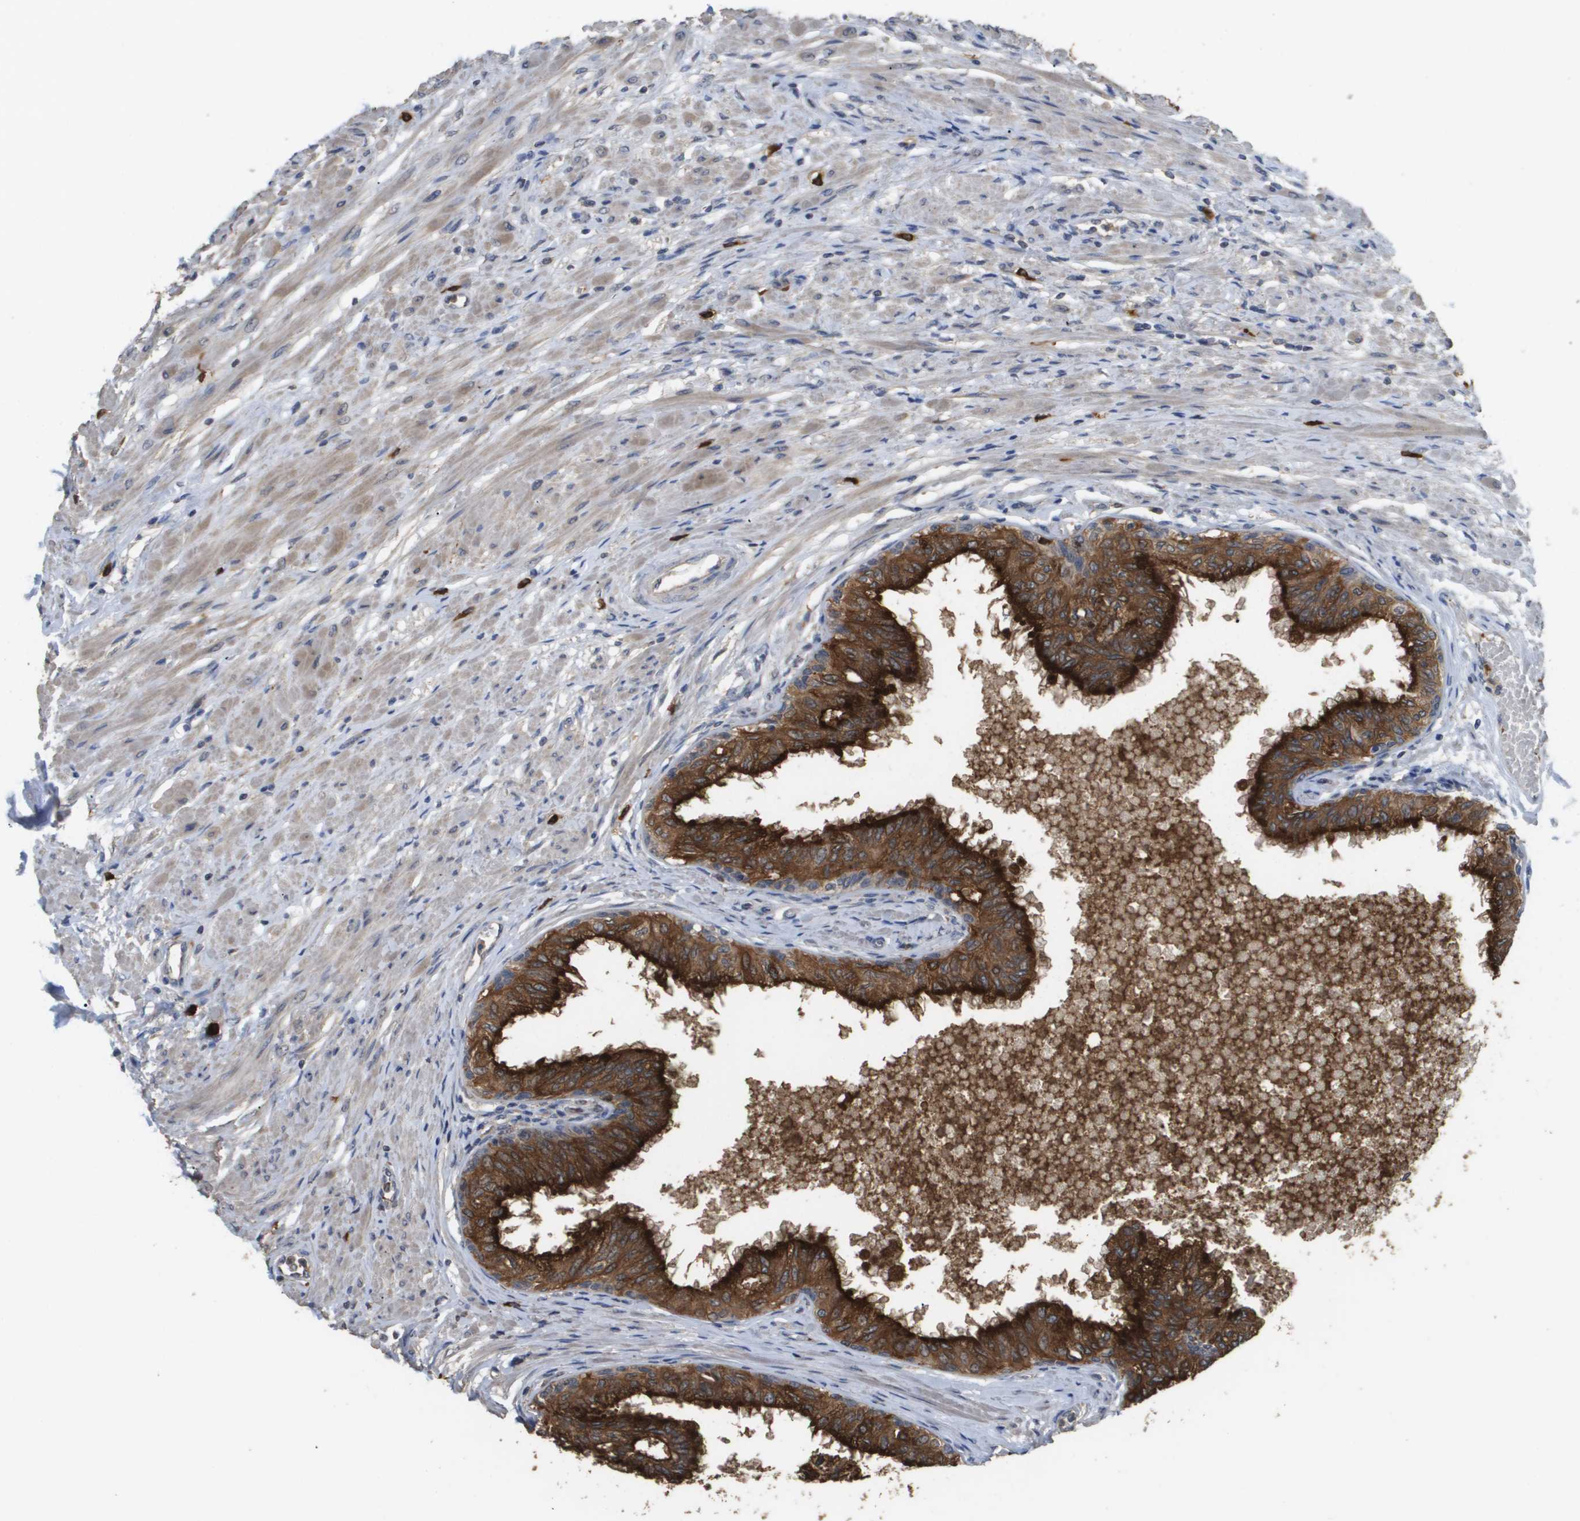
{"staining": {"intensity": "strong", "quantity": ">75%", "location": "cytoplasmic/membranous"}, "tissue": "prostate", "cell_type": "Glandular cells", "image_type": "normal", "snomed": [{"axis": "morphology", "description": "Normal tissue, NOS"}, {"axis": "topography", "description": "Prostate"}, {"axis": "topography", "description": "Seminal veicle"}], "caption": "This image exhibits immunohistochemistry (IHC) staining of unremarkable prostate, with high strong cytoplasmic/membranous staining in approximately >75% of glandular cells.", "gene": "RAB27B", "patient": {"sex": "male", "age": 60}}